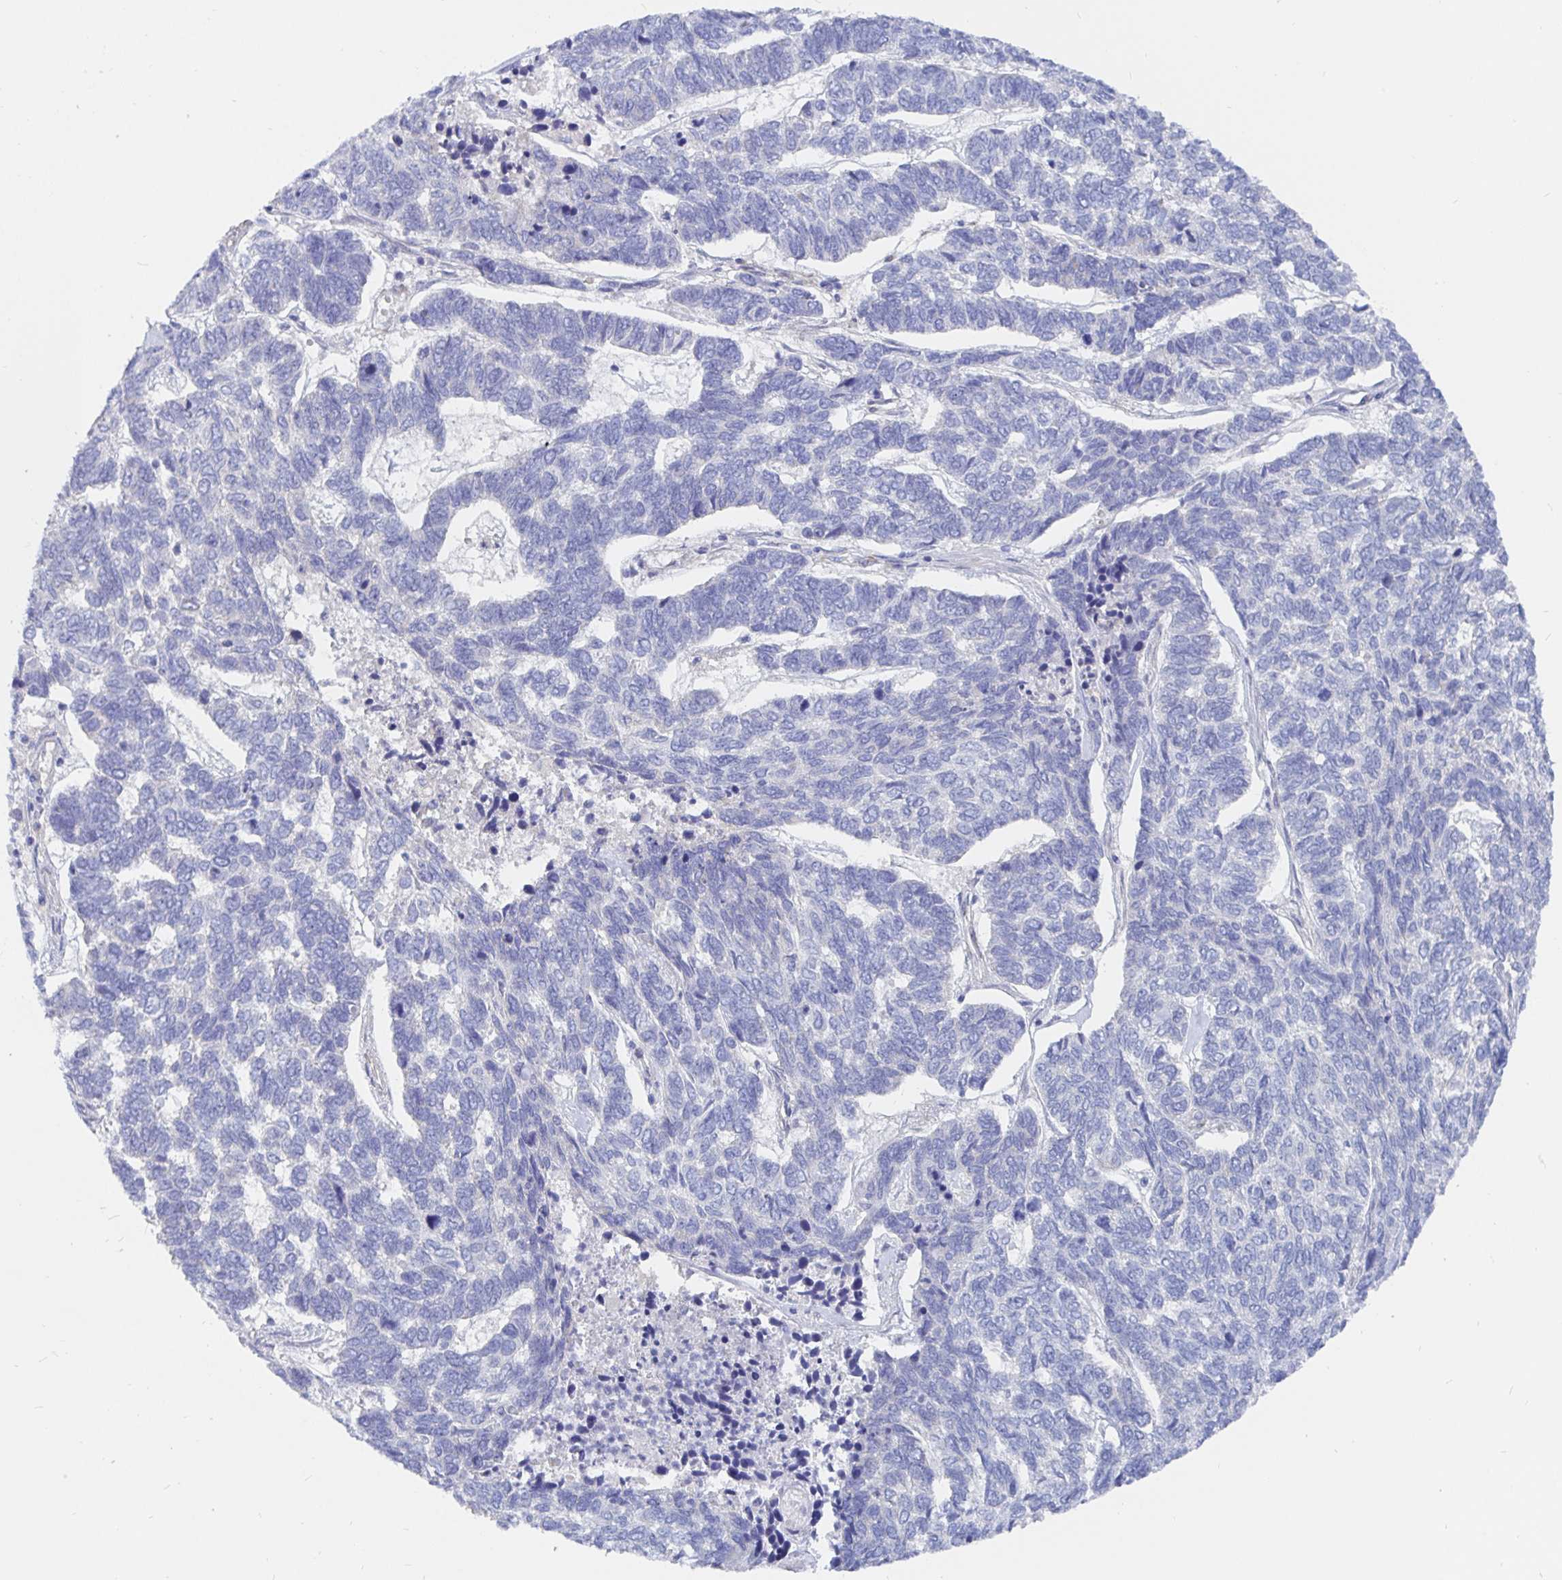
{"staining": {"intensity": "negative", "quantity": "none", "location": "none"}, "tissue": "skin cancer", "cell_type": "Tumor cells", "image_type": "cancer", "snomed": [{"axis": "morphology", "description": "Basal cell carcinoma"}, {"axis": "topography", "description": "Skin"}], "caption": "A photomicrograph of skin basal cell carcinoma stained for a protein demonstrates no brown staining in tumor cells. (DAB (3,3'-diaminobenzidine) immunohistochemistry with hematoxylin counter stain).", "gene": "COX16", "patient": {"sex": "female", "age": 65}}